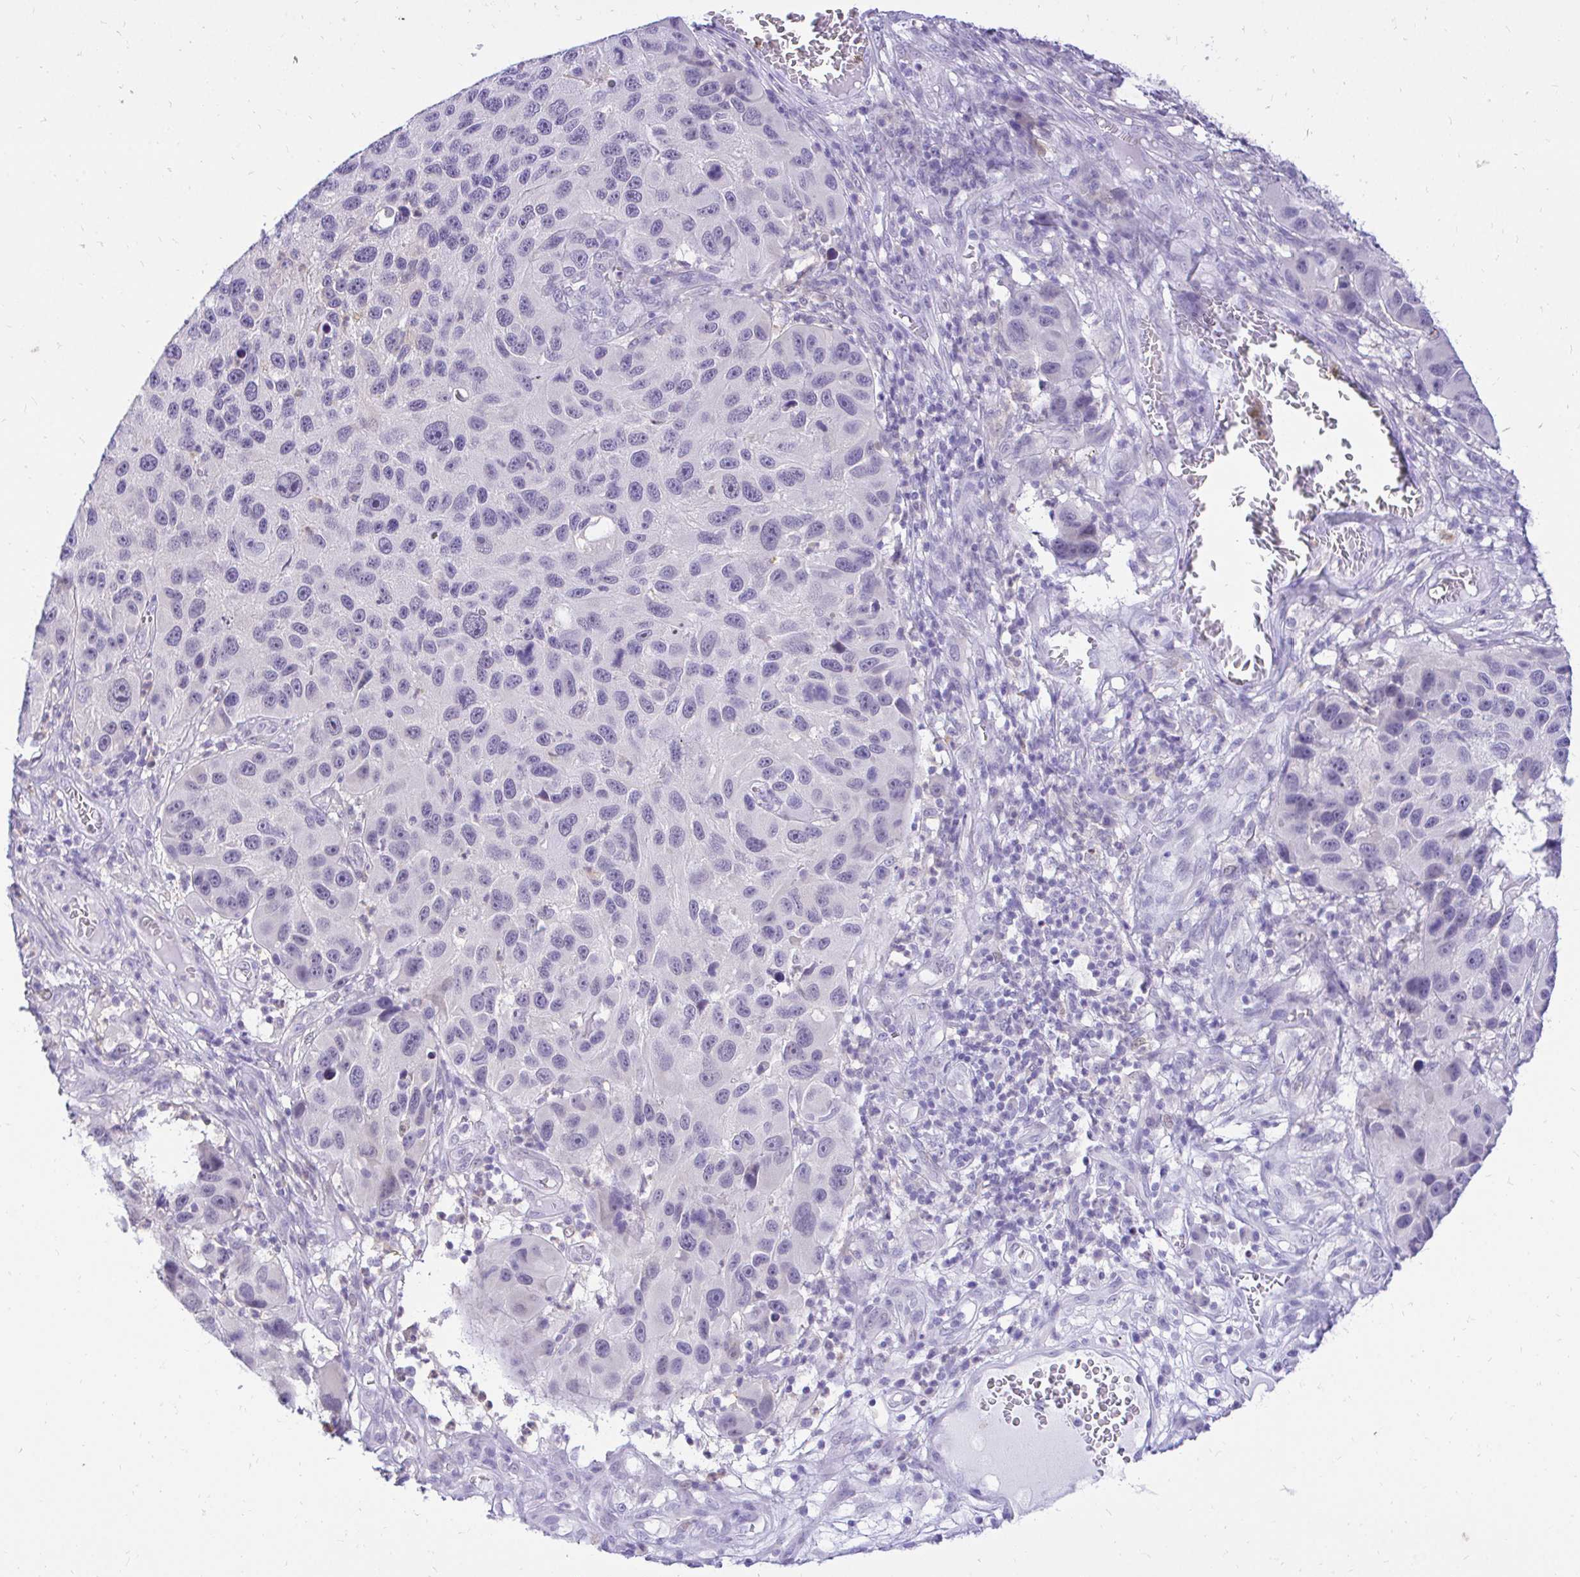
{"staining": {"intensity": "negative", "quantity": "none", "location": "none"}, "tissue": "melanoma", "cell_type": "Tumor cells", "image_type": "cancer", "snomed": [{"axis": "morphology", "description": "Malignant melanoma, NOS"}, {"axis": "topography", "description": "Skin"}], "caption": "Melanoma was stained to show a protein in brown. There is no significant positivity in tumor cells.", "gene": "FATE1", "patient": {"sex": "male", "age": 53}}